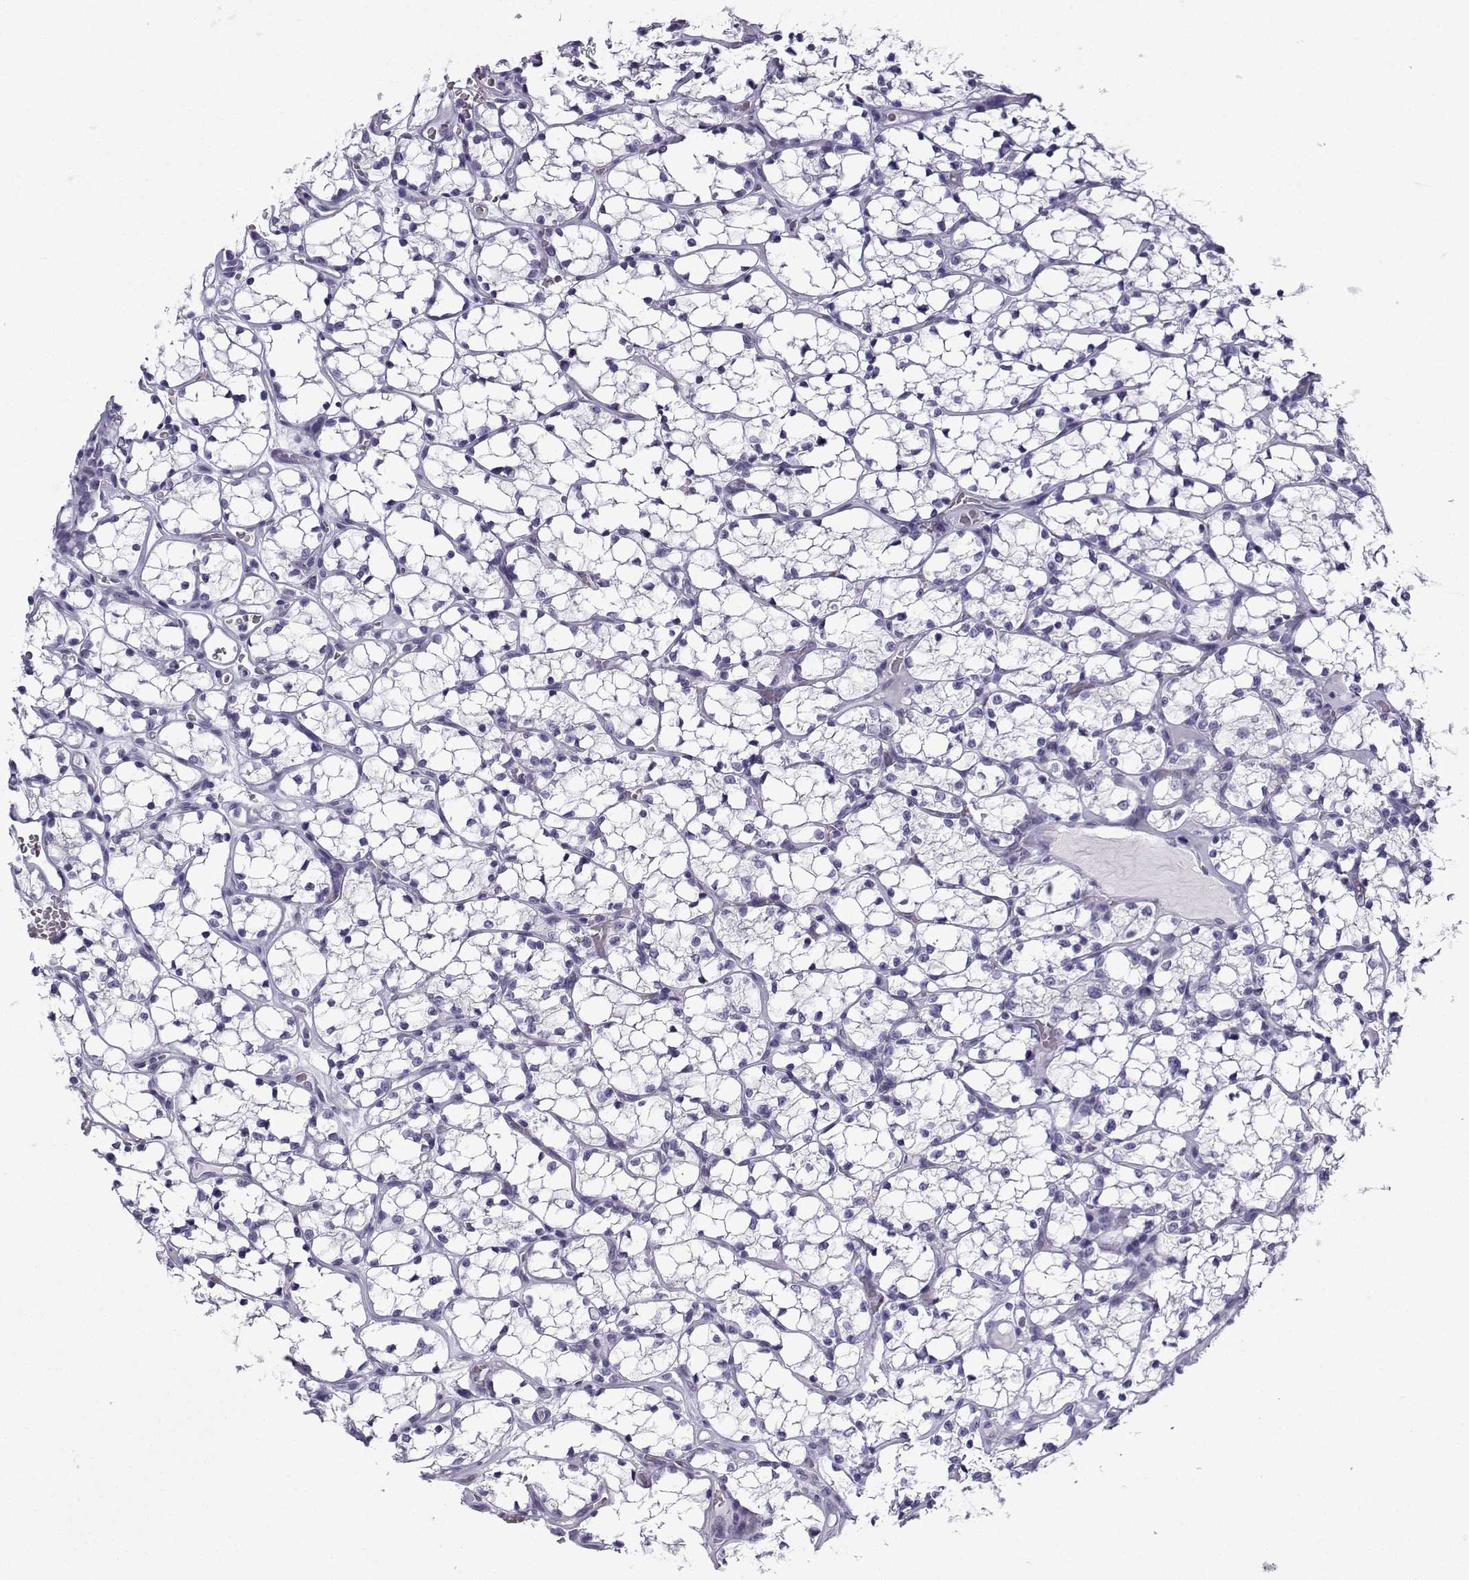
{"staining": {"intensity": "negative", "quantity": "none", "location": "none"}, "tissue": "renal cancer", "cell_type": "Tumor cells", "image_type": "cancer", "snomed": [{"axis": "morphology", "description": "Adenocarcinoma, NOS"}, {"axis": "topography", "description": "Kidney"}], "caption": "The micrograph displays no staining of tumor cells in adenocarcinoma (renal).", "gene": "ACRBP", "patient": {"sex": "female", "age": 69}}